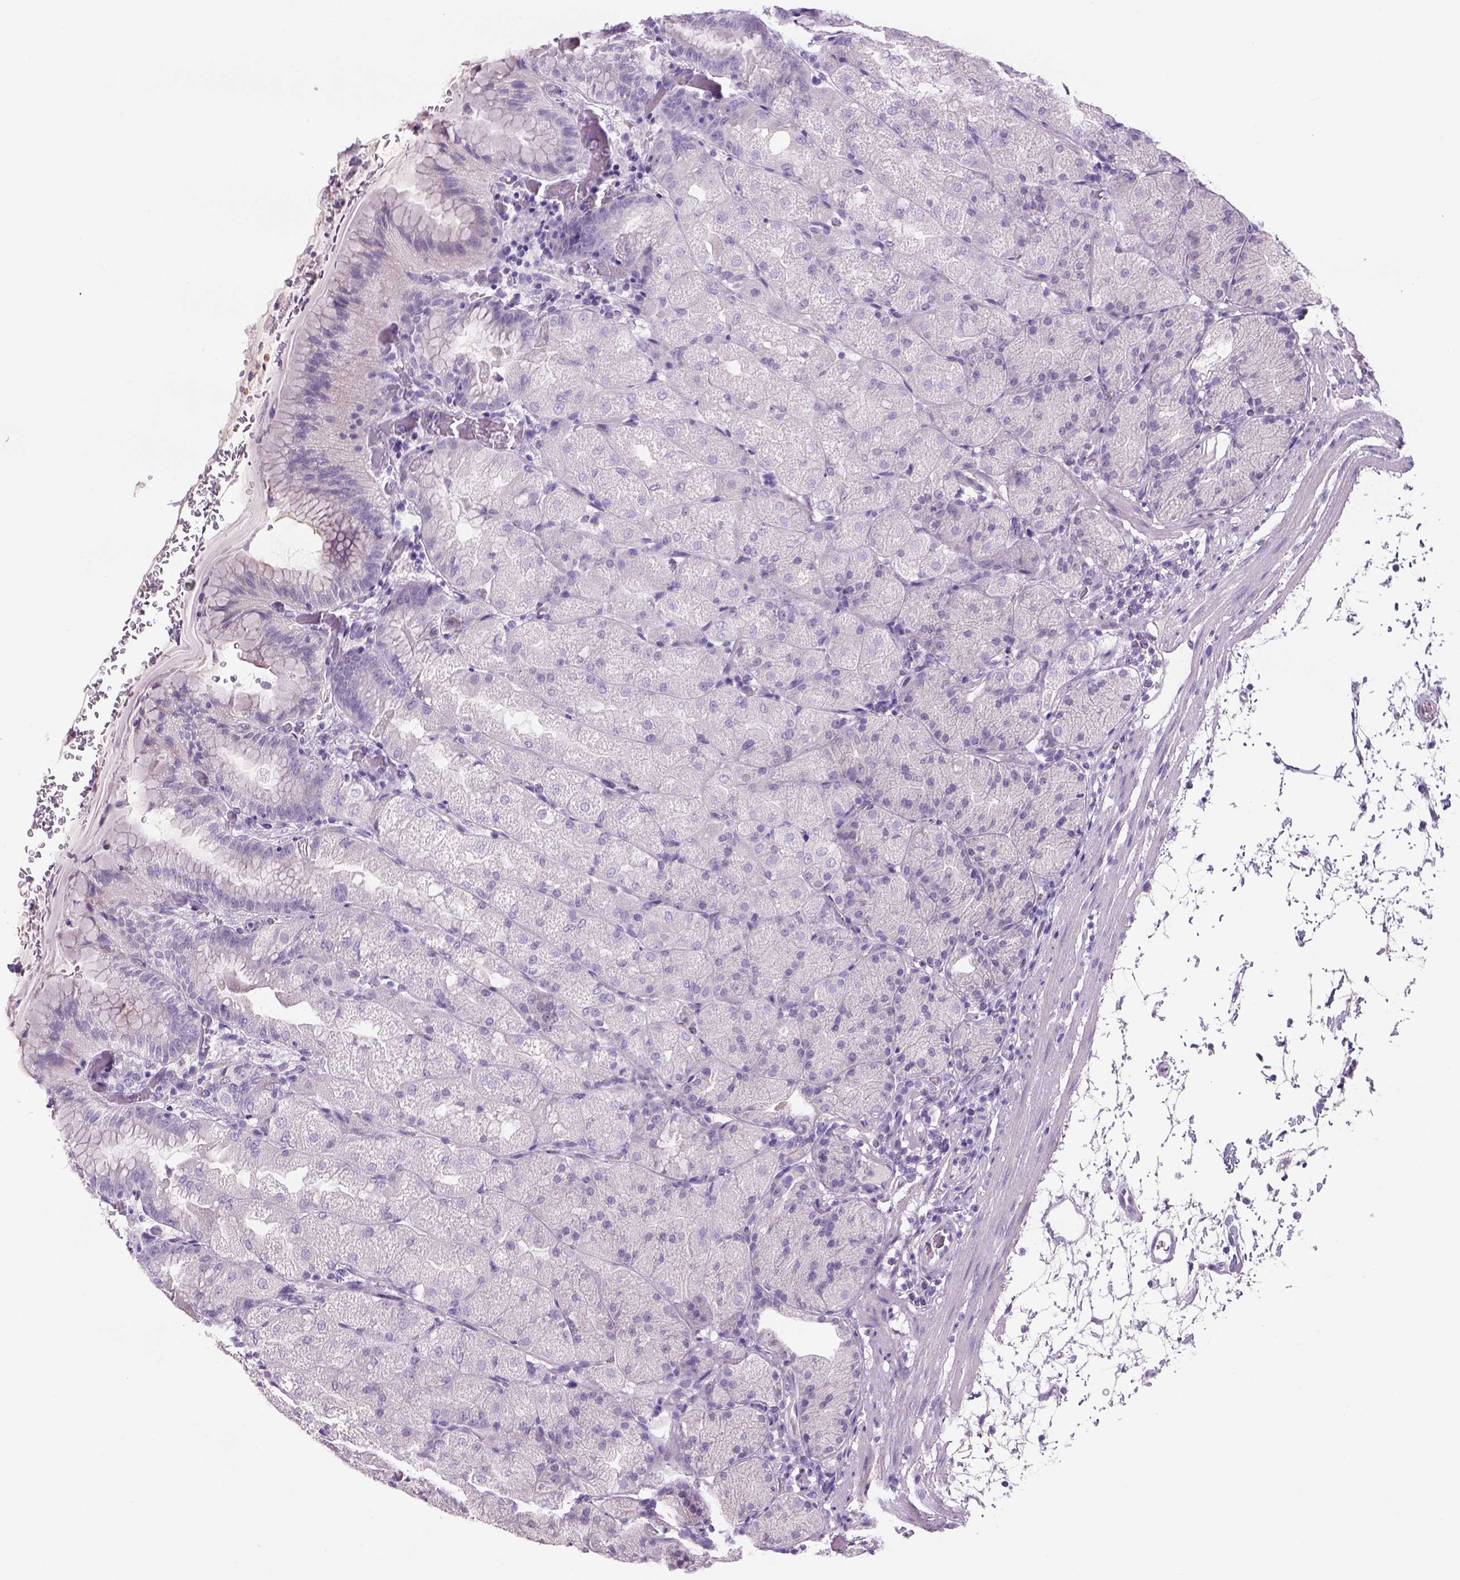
{"staining": {"intensity": "negative", "quantity": "none", "location": "none"}, "tissue": "stomach", "cell_type": "Glandular cells", "image_type": "normal", "snomed": [{"axis": "morphology", "description": "Normal tissue, NOS"}, {"axis": "topography", "description": "Stomach, upper"}, {"axis": "topography", "description": "Stomach"}, {"axis": "topography", "description": "Stomach, lower"}], "caption": "Immunohistochemistry (IHC) image of unremarkable human stomach stained for a protein (brown), which displays no staining in glandular cells.", "gene": "TENM4", "patient": {"sex": "male", "age": 62}}